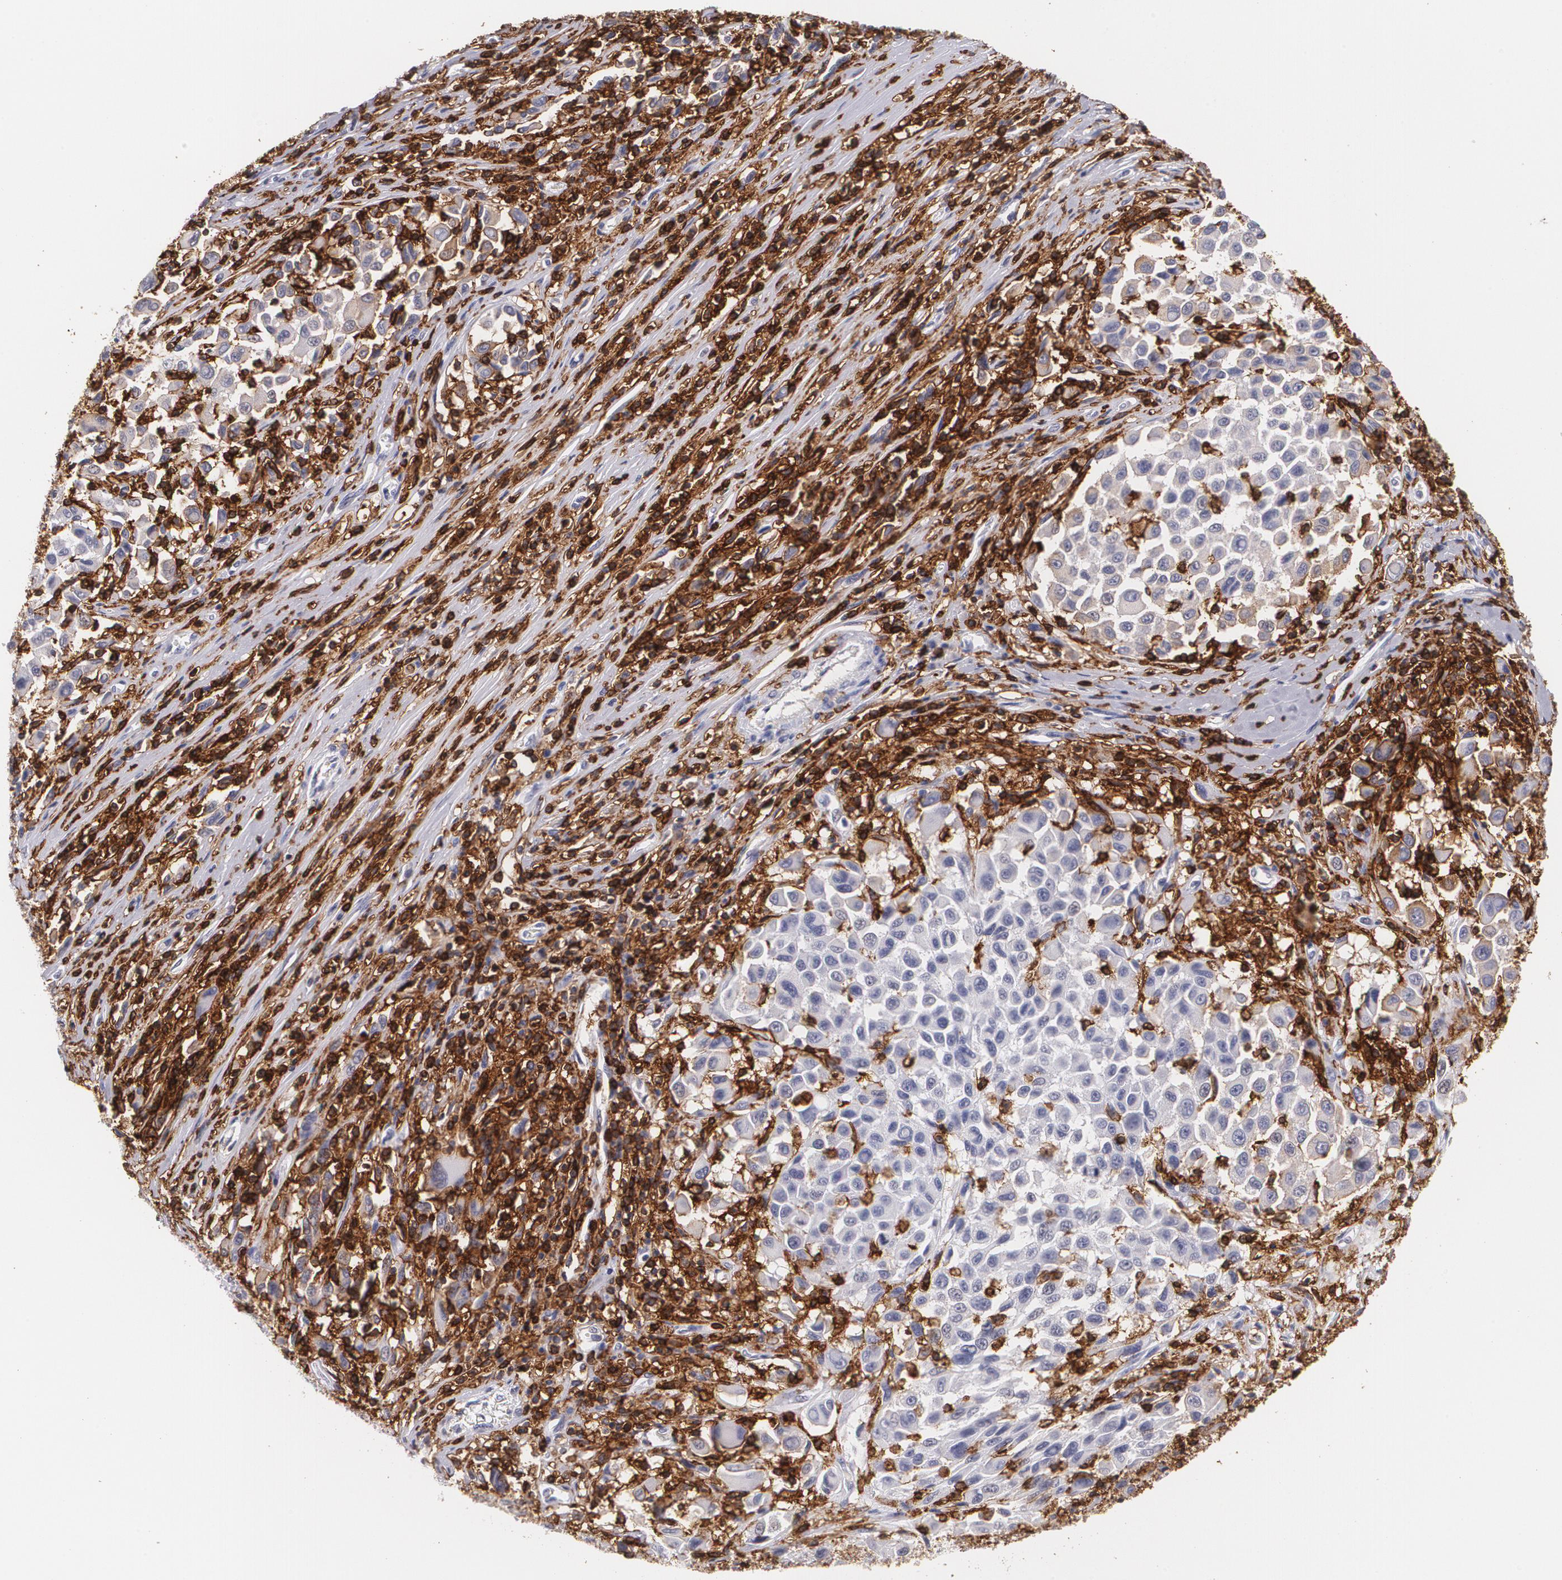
{"staining": {"intensity": "negative", "quantity": "none", "location": "none"}, "tissue": "melanoma", "cell_type": "Tumor cells", "image_type": "cancer", "snomed": [{"axis": "morphology", "description": "Malignant melanoma, Metastatic site"}, {"axis": "topography", "description": "Lymph node"}], "caption": "The image reveals no staining of tumor cells in melanoma.", "gene": "PTPRC", "patient": {"sex": "male", "age": 61}}